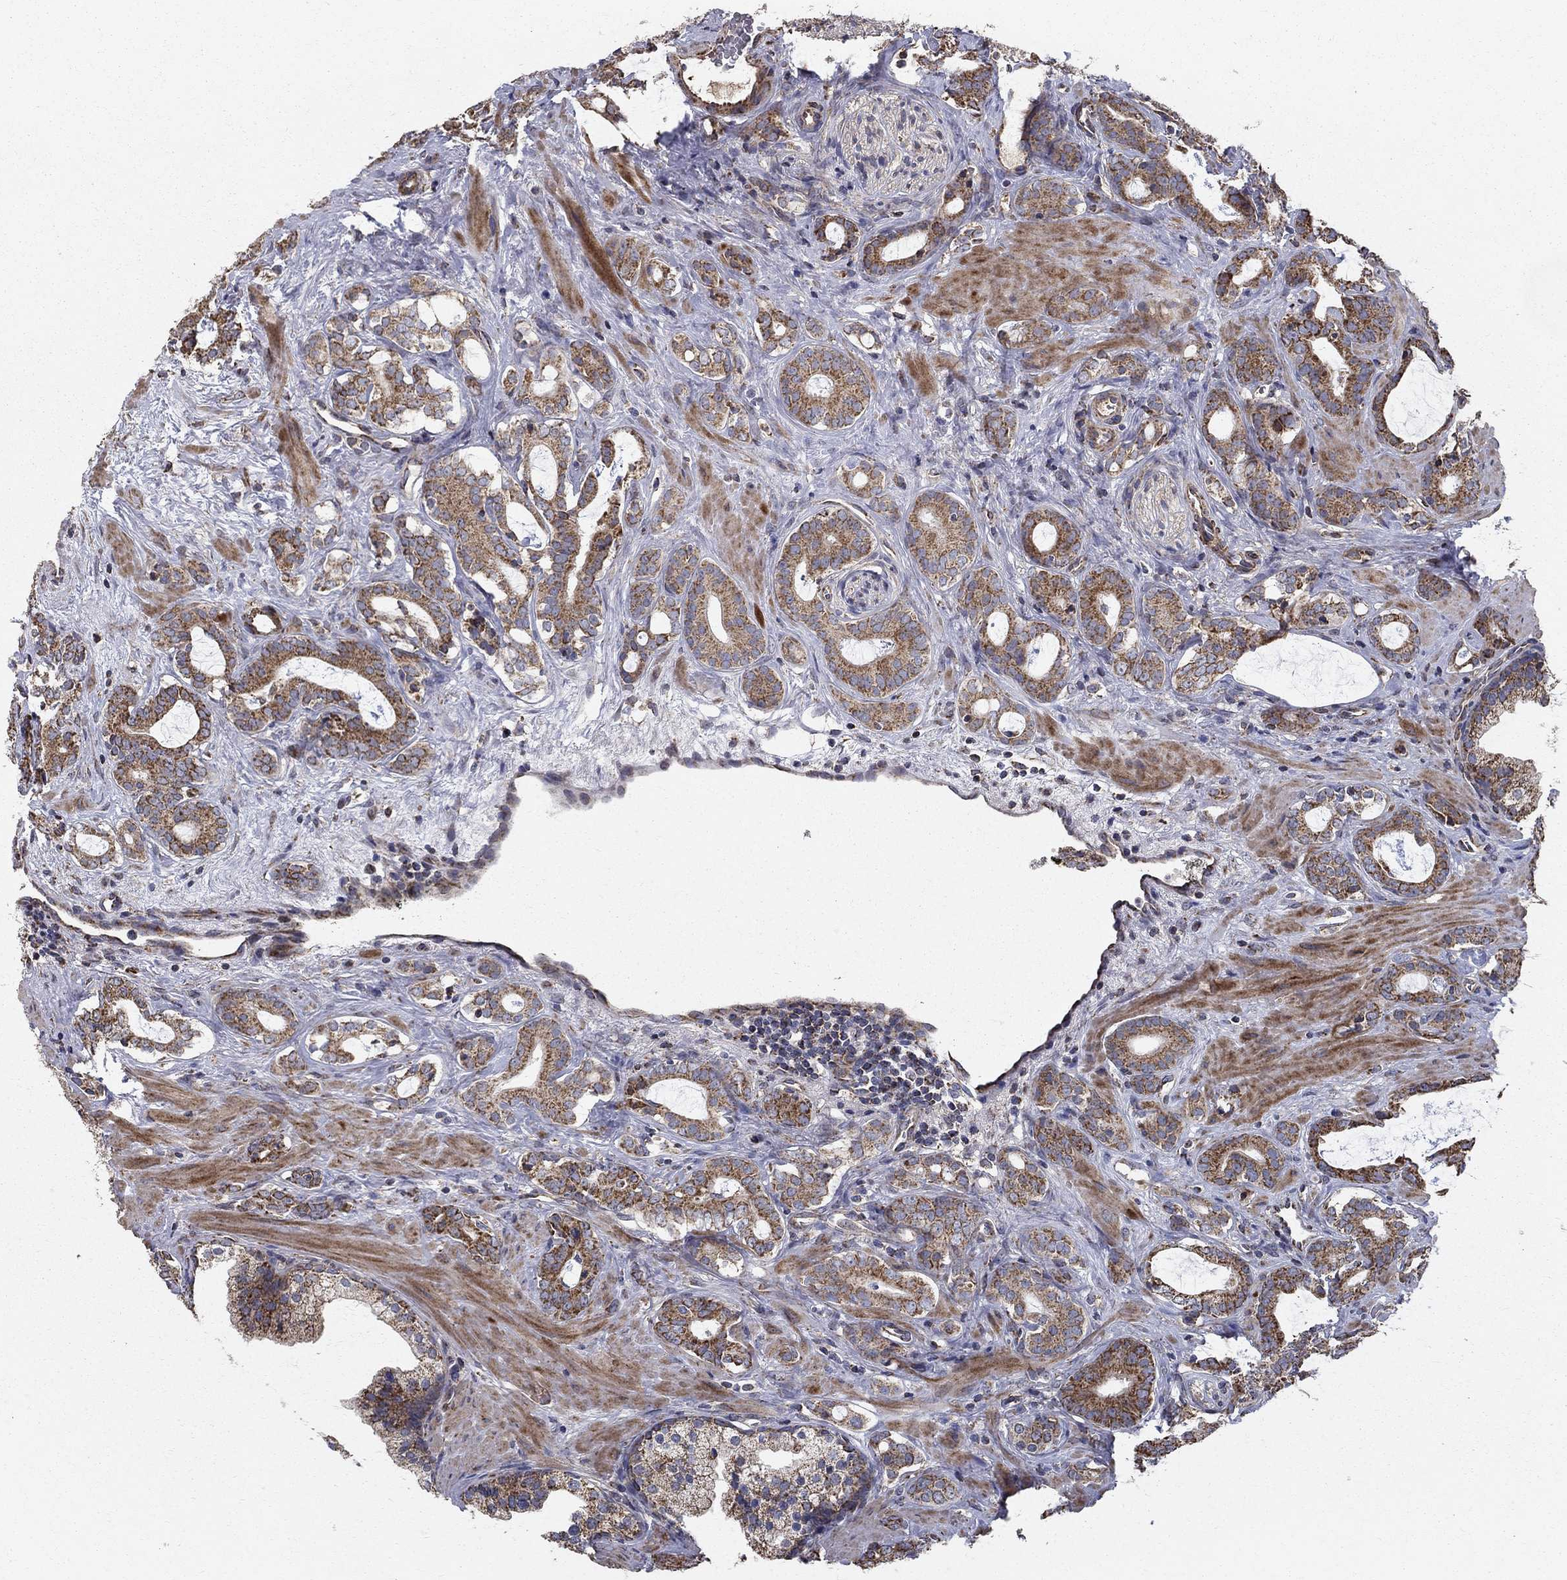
{"staining": {"intensity": "strong", "quantity": "25%-75%", "location": "cytoplasmic/membranous"}, "tissue": "prostate cancer", "cell_type": "Tumor cells", "image_type": "cancer", "snomed": [{"axis": "morphology", "description": "Adenocarcinoma, NOS"}, {"axis": "topography", "description": "Prostate"}], "caption": "Protein staining shows strong cytoplasmic/membranous staining in about 25%-75% of tumor cells in prostate cancer.", "gene": "NDUFS8", "patient": {"sex": "male", "age": 55}}